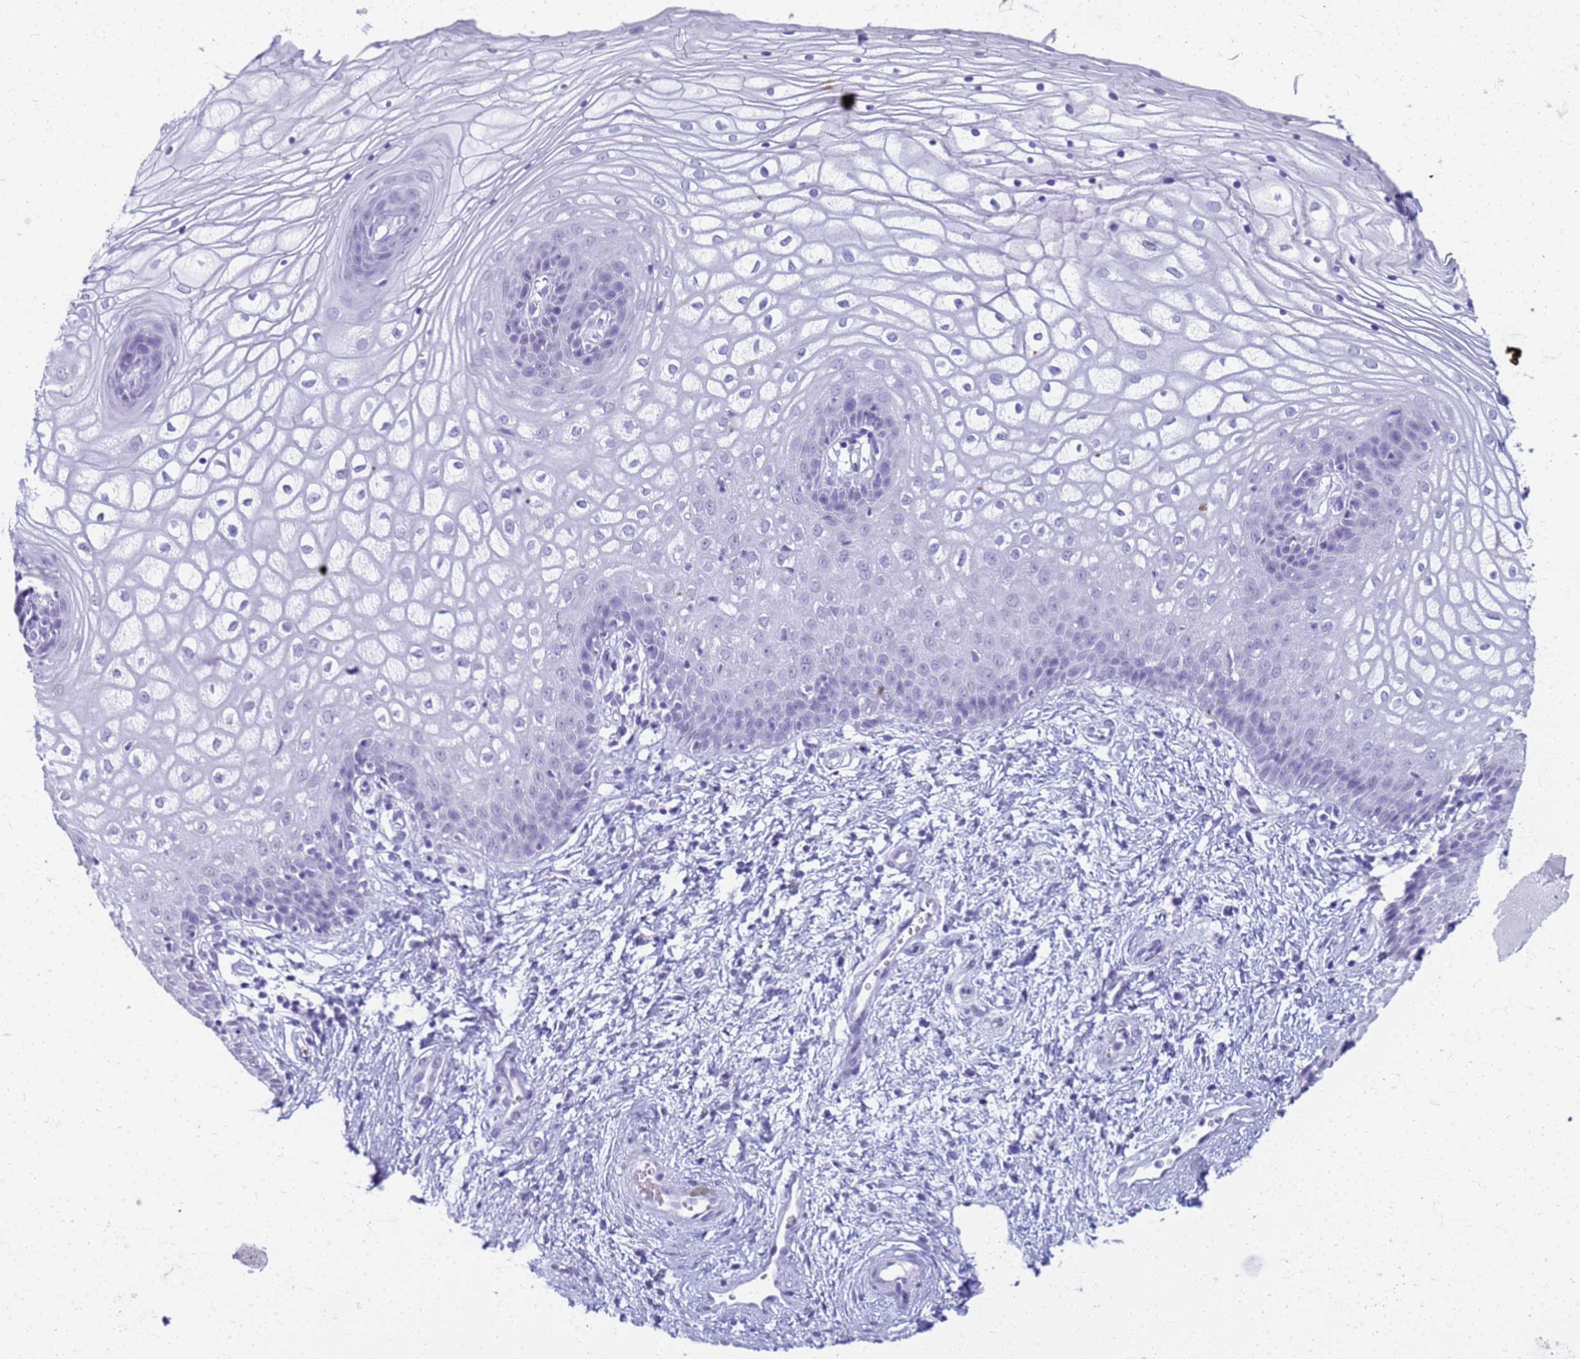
{"staining": {"intensity": "negative", "quantity": "none", "location": "none"}, "tissue": "vagina", "cell_type": "Squamous epithelial cells", "image_type": "normal", "snomed": [{"axis": "morphology", "description": "Normal tissue, NOS"}, {"axis": "topography", "description": "Vagina"}], "caption": "There is no significant staining in squamous epithelial cells of vagina. The staining is performed using DAB (3,3'-diaminobenzidine) brown chromogen with nuclei counter-stained in using hematoxylin.", "gene": "SLC7A9", "patient": {"sex": "female", "age": 34}}